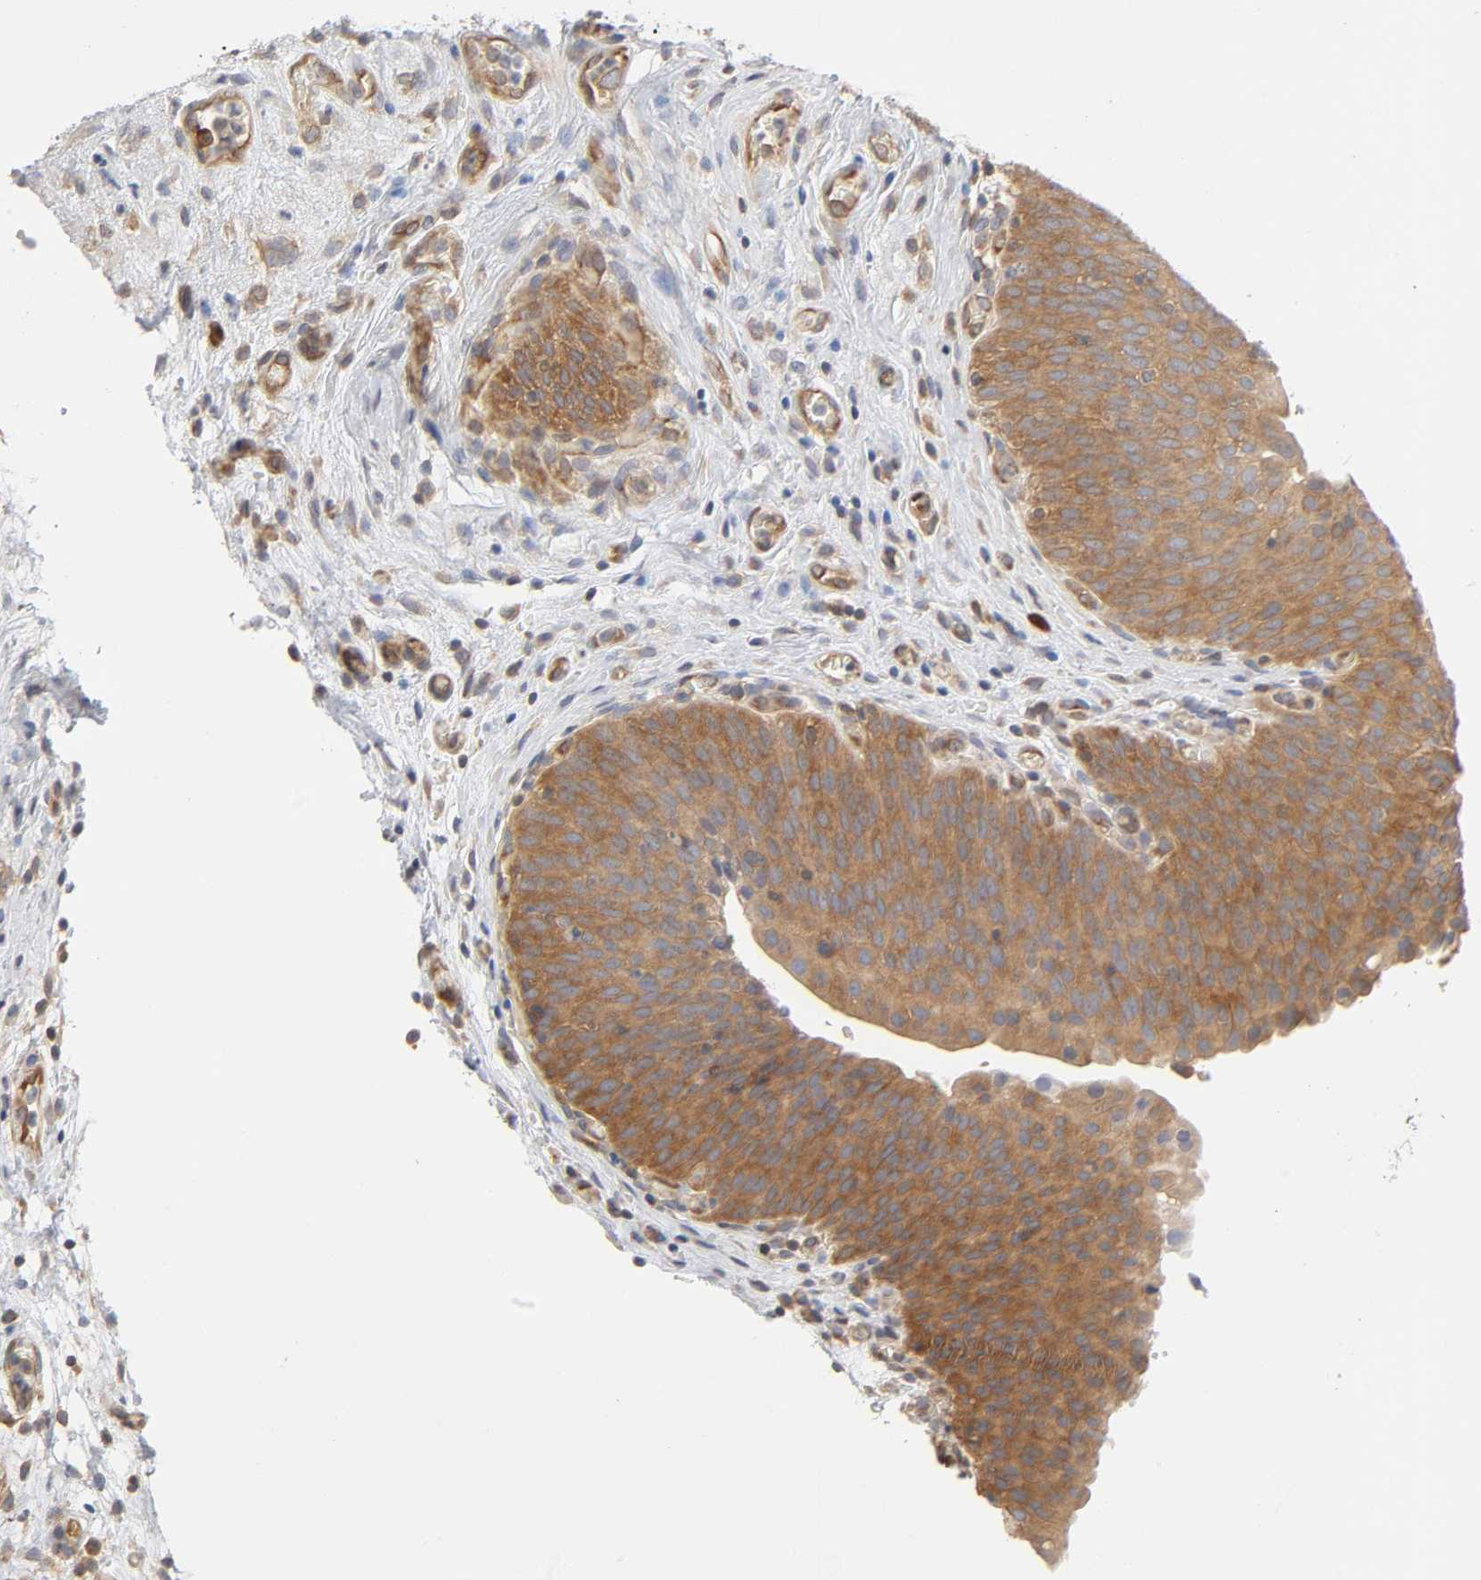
{"staining": {"intensity": "moderate", "quantity": ">75%", "location": "cytoplasmic/membranous"}, "tissue": "urinary bladder", "cell_type": "Urothelial cells", "image_type": "normal", "snomed": [{"axis": "morphology", "description": "Normal tissue, NOS"}, {"axis": "morphology", "description": "Dysplasia, NOS"}, {"axis": "topography", "description": "Urinary bladder"}], "caption": "Urothelial cells reveal medium levels of moderate cytoplasmic/membranous staining in approximately >75% of cells in normal urinary bladder.", "gene": "IQCJ", "patient": {"sex": "male", "age": 35}}